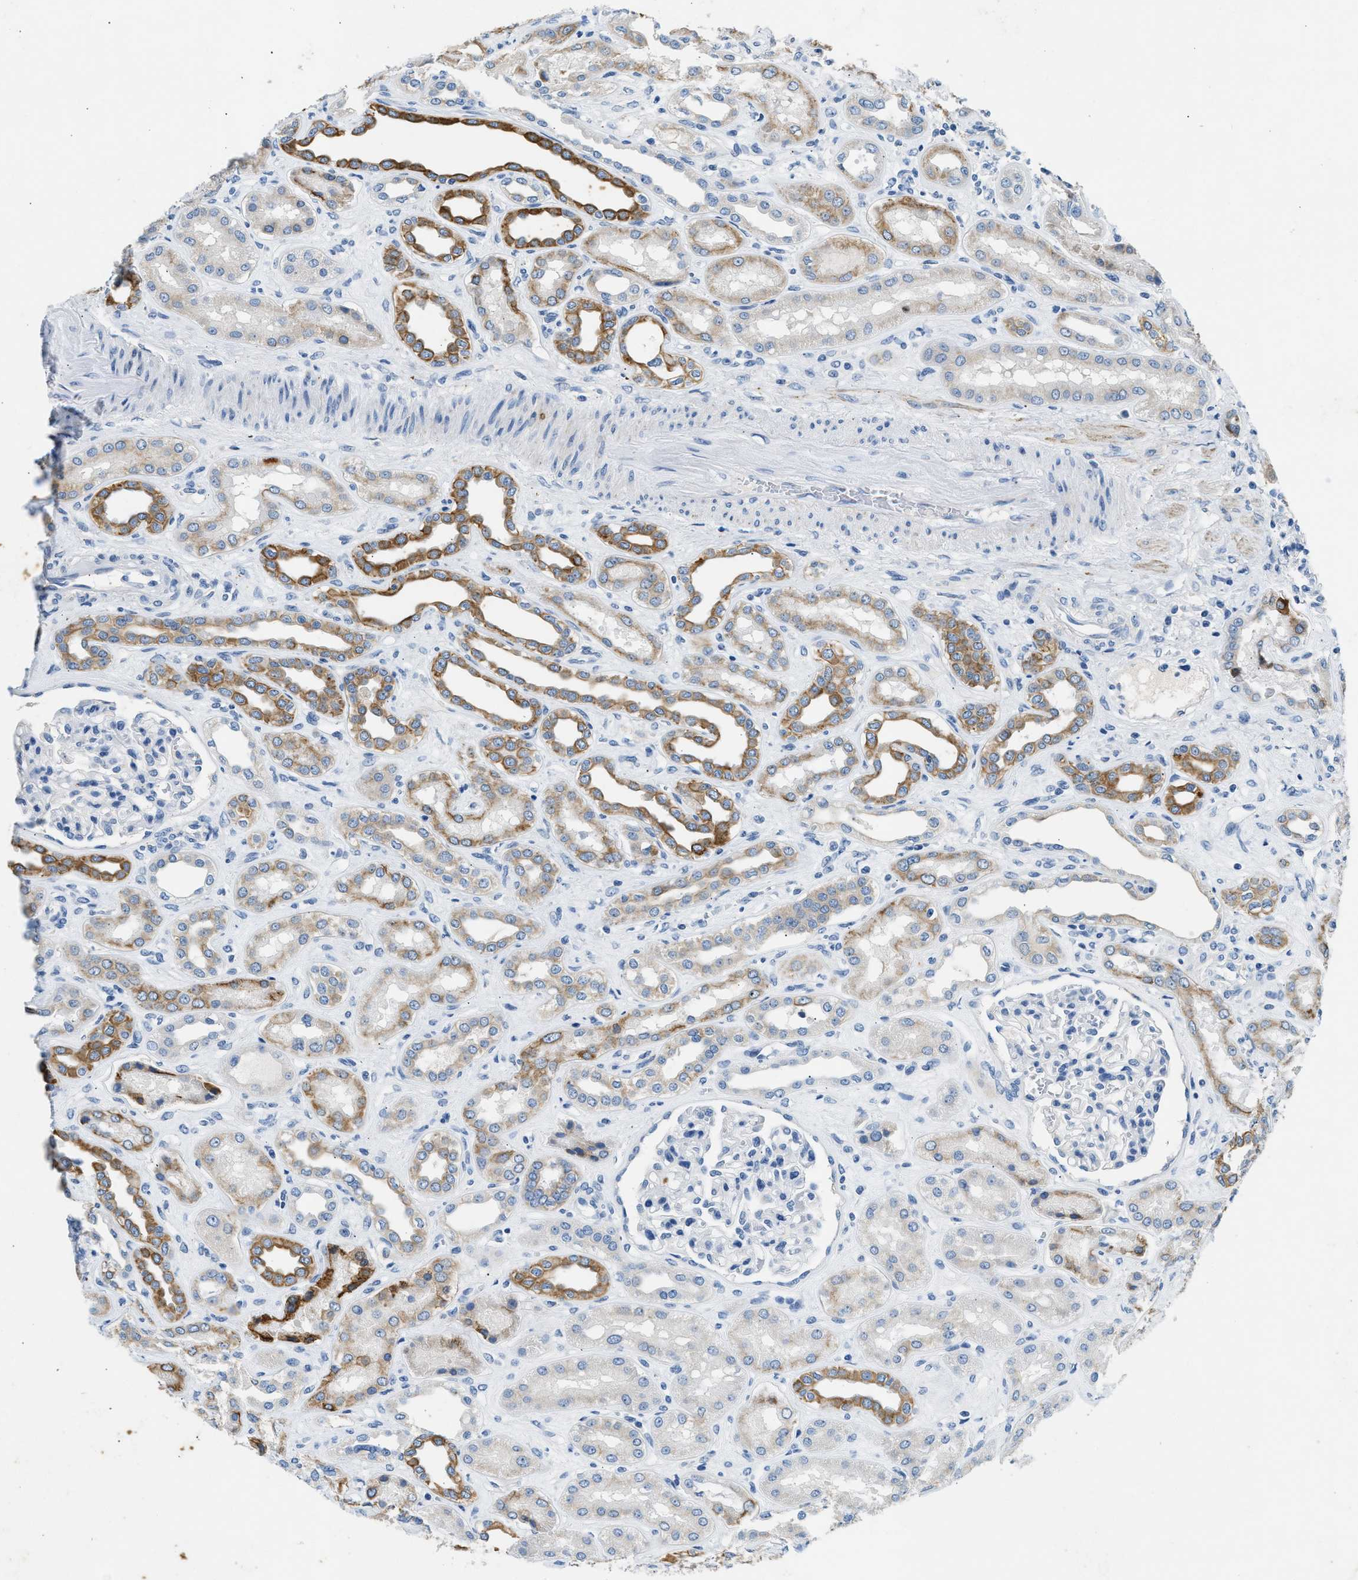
{"staining": {"intensity": "negative", "quantity": "none", "location": "none"}, "tissue": "kidney", "cell_type": "Cells in glomeruli", "image_type": "normal", "snomed": [{"axis": "morphology", "description": "Normal tissue, NOS"}, {"axis": "topography", "description": "Kidney"}], "caption": "Immunohistochemical staining of benign human kidney displays no significant expression in cells in glomeruli. (DAB immunohistochemistry, high magnification).", "gene": "CFAP20", "patient": {"sex": "male", "age": 59}}